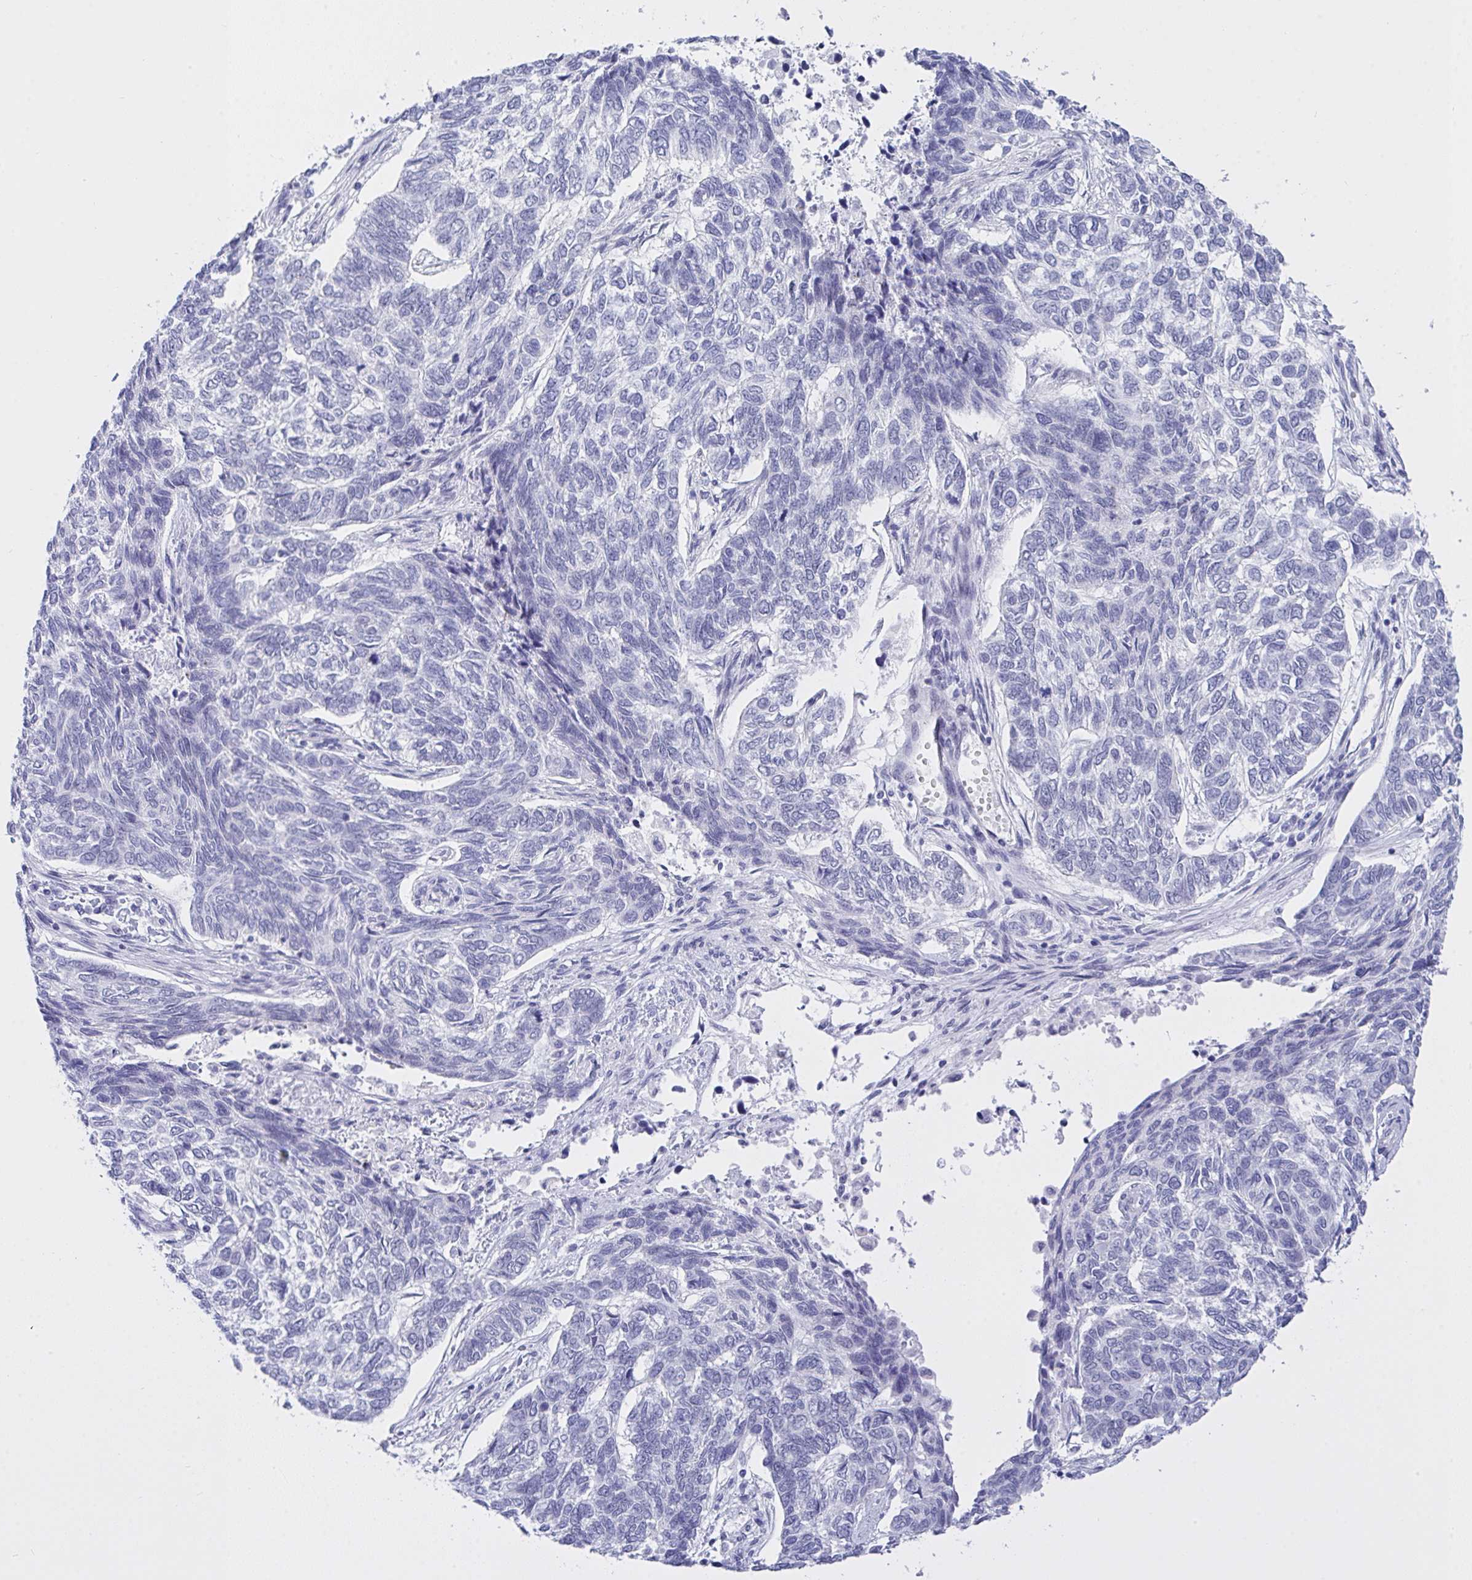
{"staining": {"intensity": "negative", "quantity": "none", "location": "none"}, "tissue": "skin cancer", "cell_type": "Tumor cells", "image_type": "cancer", "snomed": [{"axis": "morphology", "description": "Basal cell carcinoma"}, {"axis": "topography", "description": "Skin"}], "caption": "IHC of human skin cancer (basal cell carcinoma) reveals no positivity in tumor cells. (Brightfield microscopy of DAB immunohistochemistry at high magnification).", "gene": "FBXL22", "patient": {"sex": "female", "age": 65}}